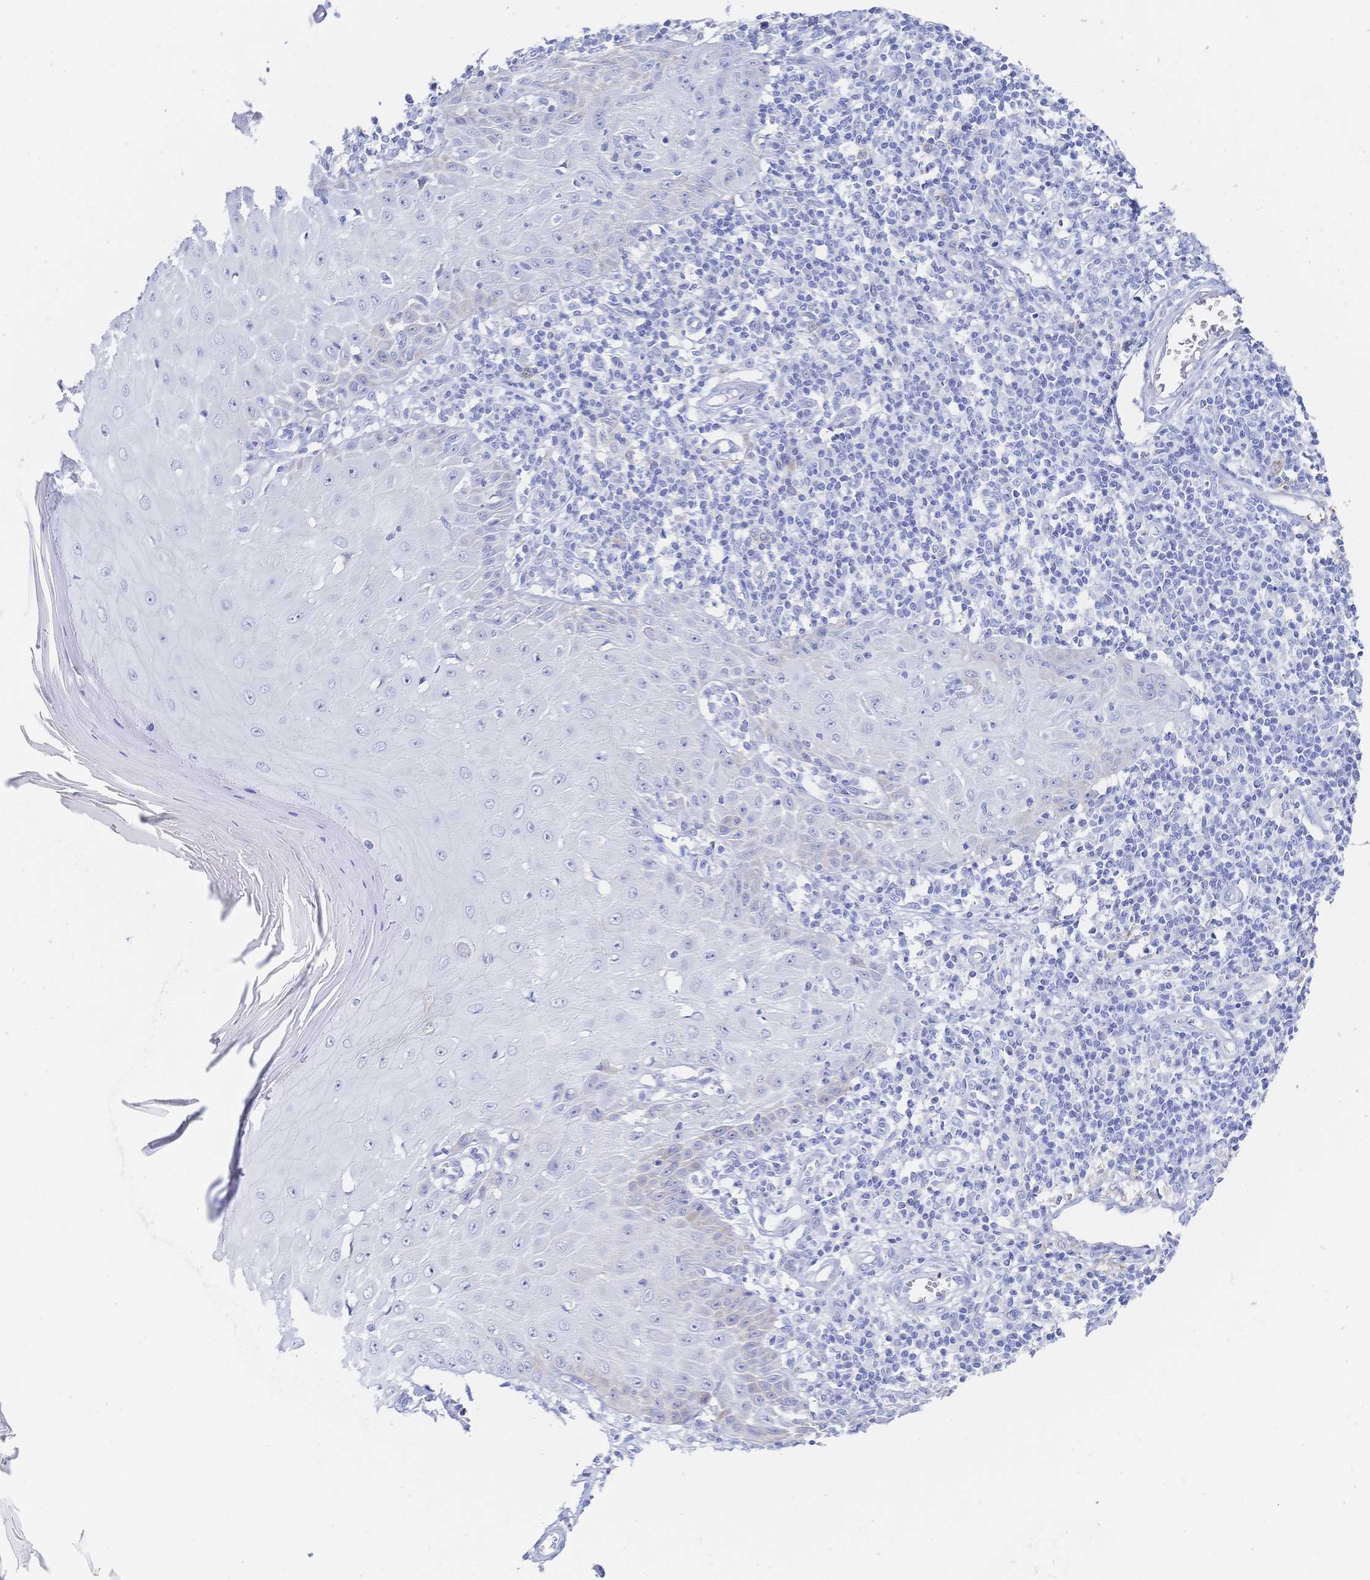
{"staining": {"intensity": "negative", "quantity": "none", "location": "none"}, "tissue": "skin cancer", "cell_type": "Tumor cells", "image_type": "cancer", "snomed": [{"axis": "morphology", "description": "Squamous cell carcinoma, NOS"}, {"axis": "topography", "description": "Skin"}], "caption": "Photomicrograph shows no significant protein expression in tumor cells of skin cancer.", "gene": "RRM1", "patient": {"sex": "female", "age": 73}}